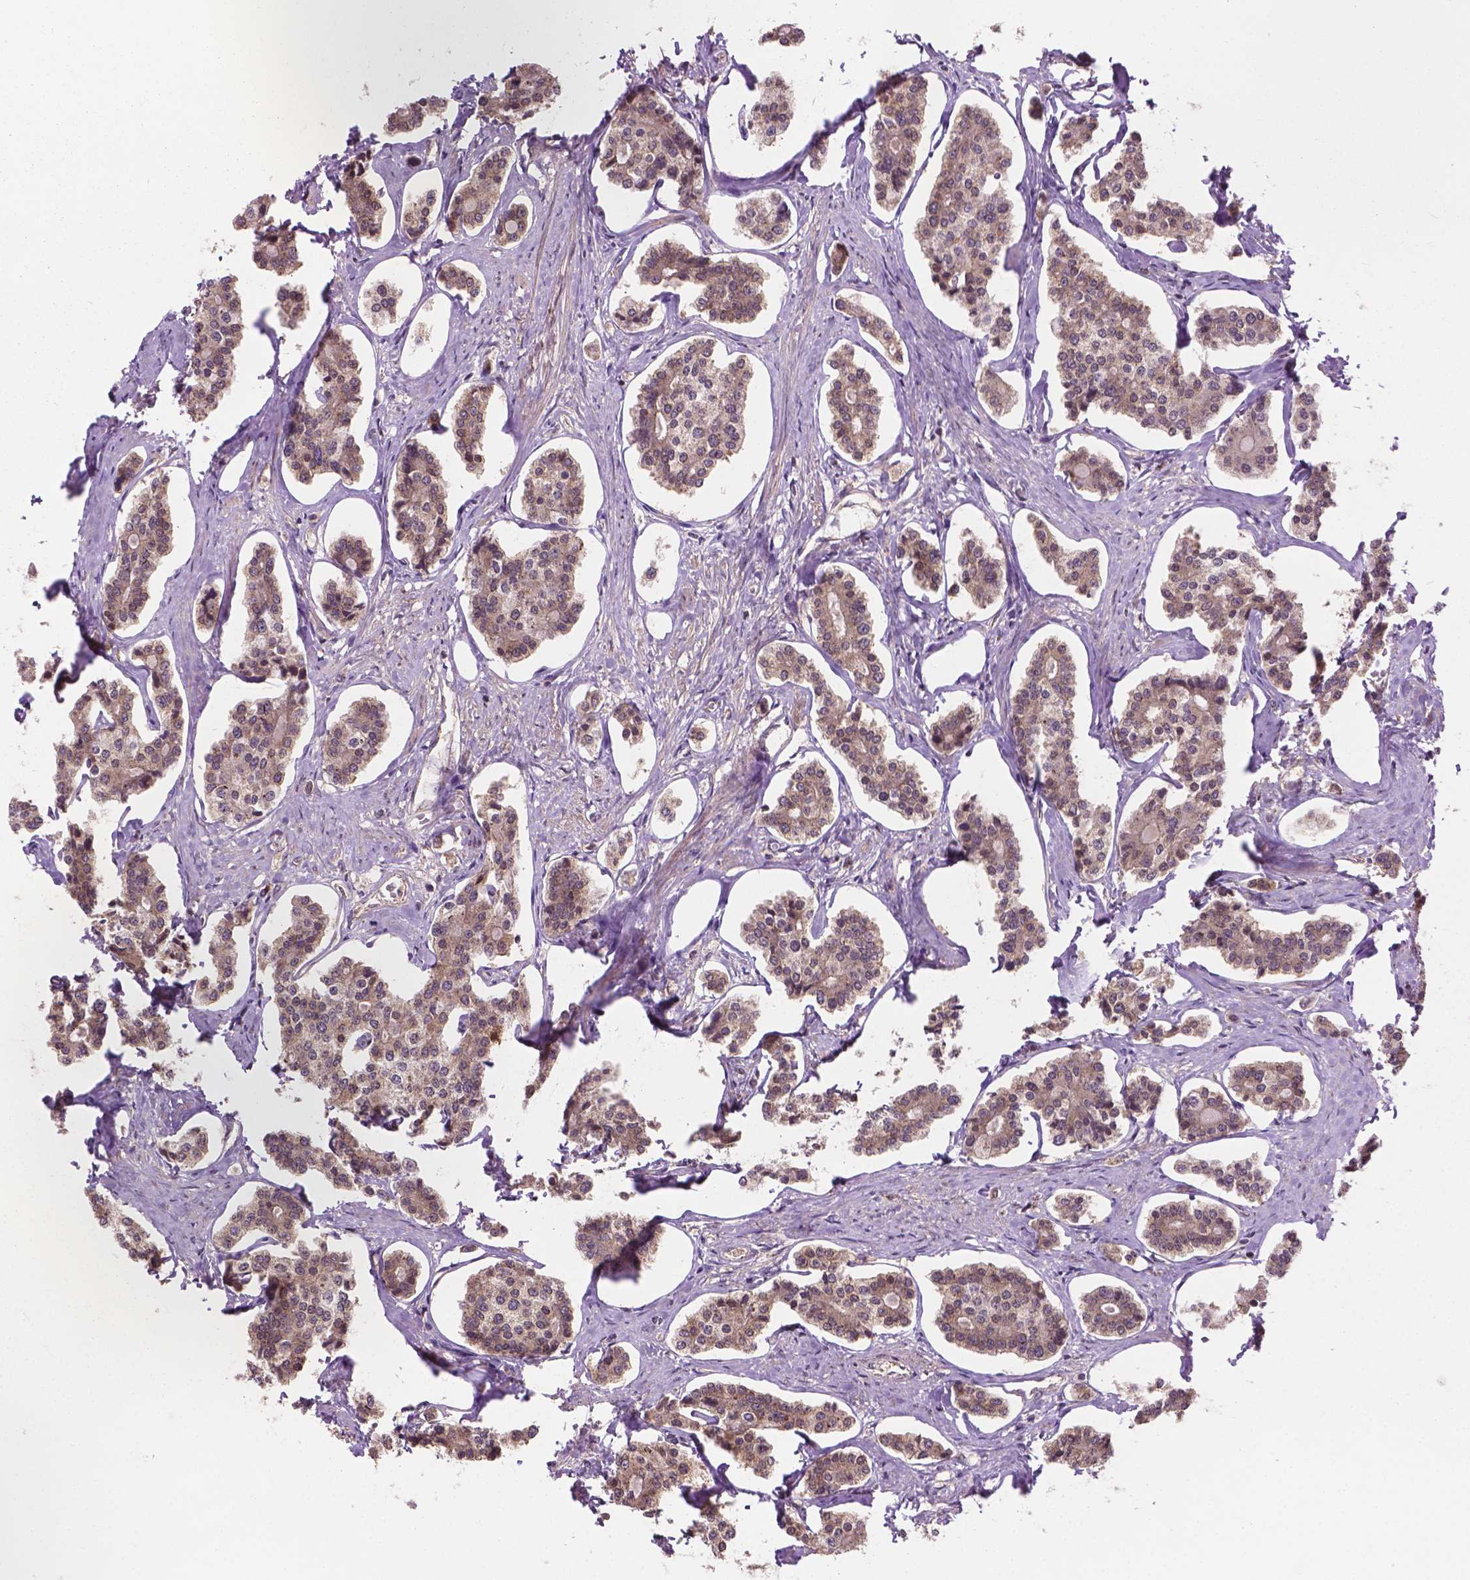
{"staining": {"intensity": "weak", "quantity": ">75%", "location": "cytoplasmic/membranous"}, "tissue": "carcinoid", "cell_type": "Tumor cells", "image_type": "cancer", "snomed": [{"axis": "morphology", "description": "Carcinoid, malignant, NOS"}, {"axis": "topography", "description": "Small intestine"}], "caption": "Protein expression analysis of malignant carcinoid displays weak cytoplasmic/membranous staining in approximately >75% of tumor cells. The protein is shown in brown color, while the nuclei are stained blue.", "gene": "PPP1CB", "patient": {"sex": "female", "age": 65}}